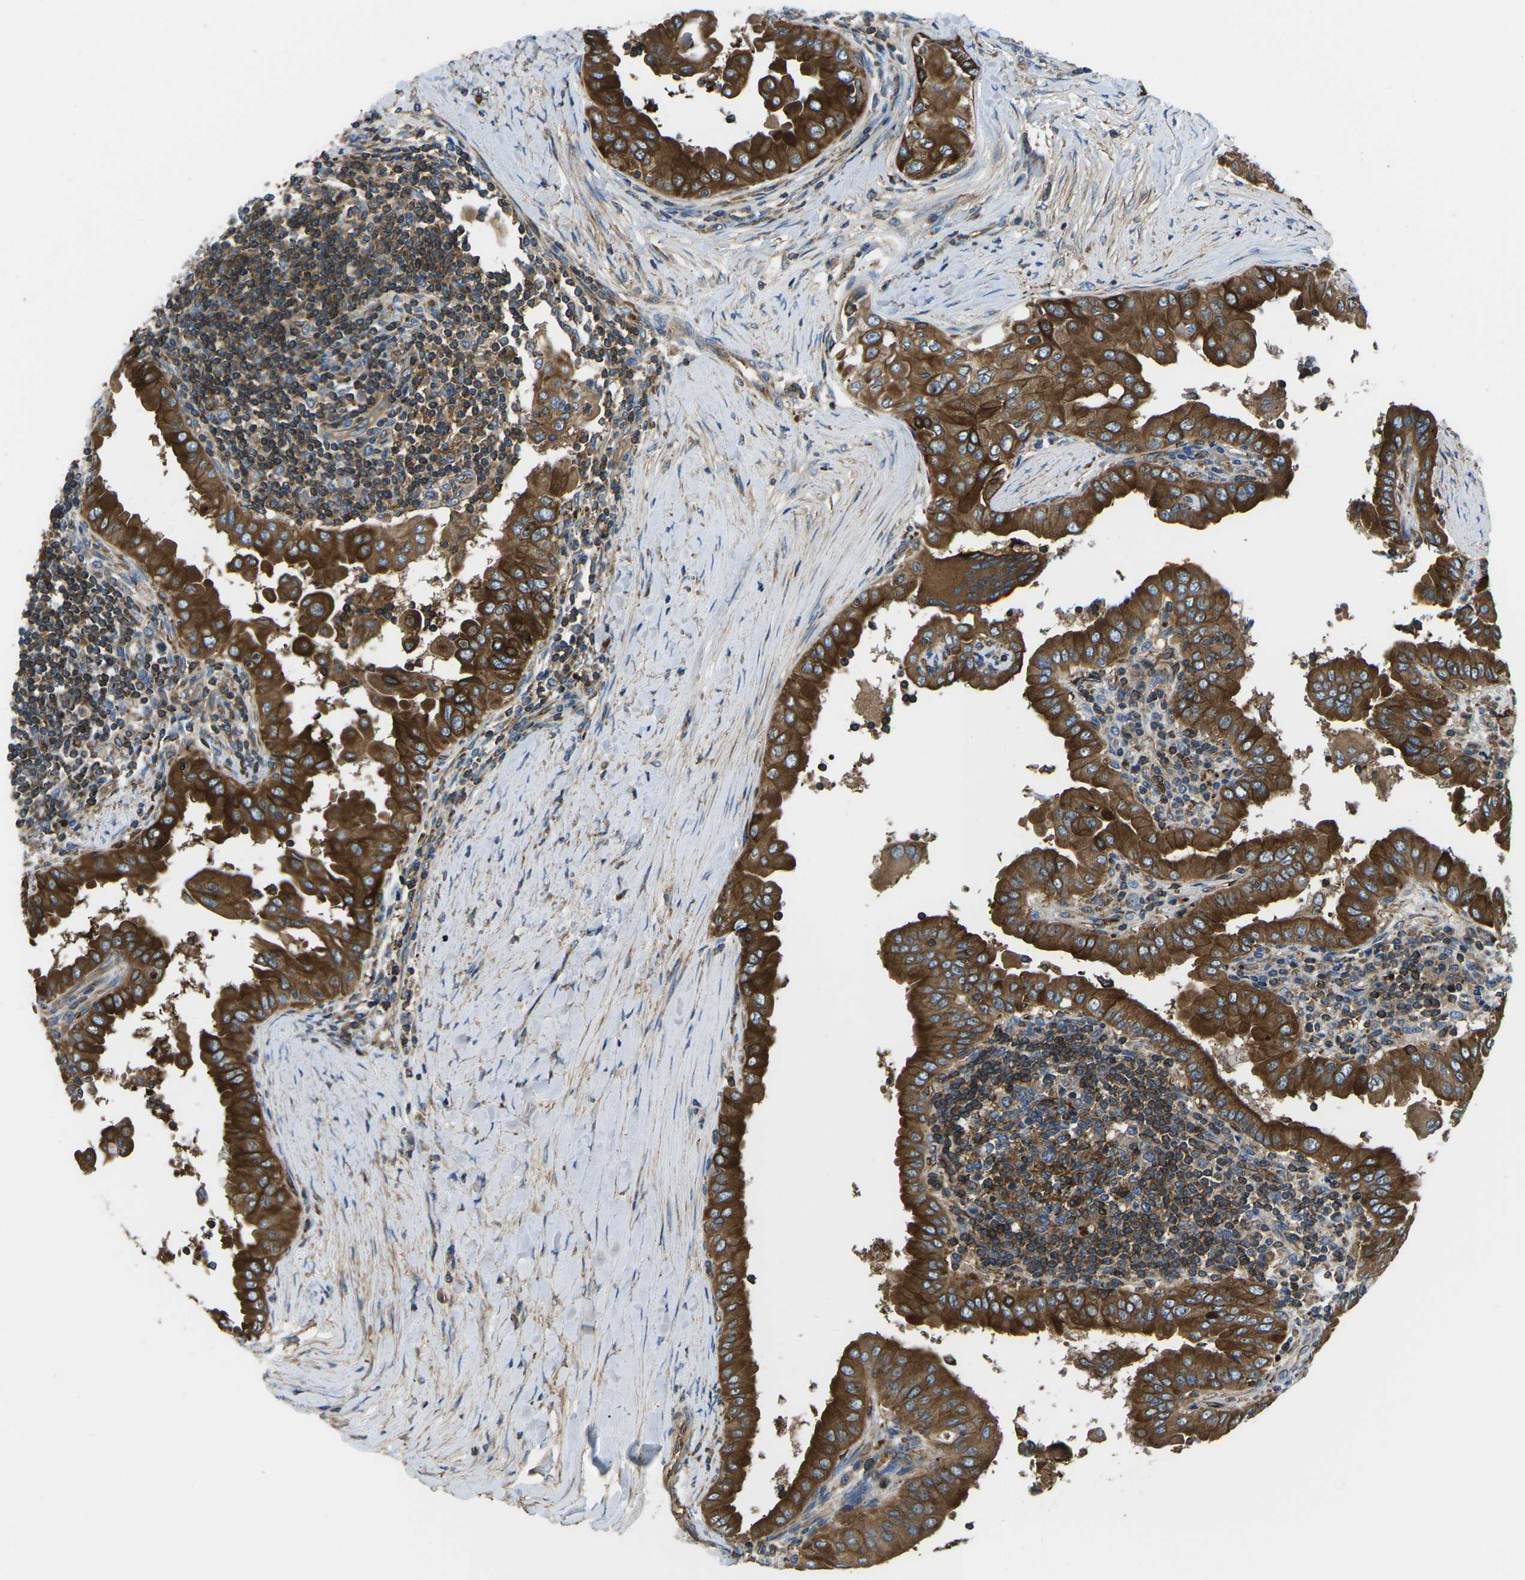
{"staining": {"intensity": "strong", "quantity": ">75%", "location": "cytoplasmic/membranous"}, "tissue": "thyroid cancer", "cell_type": "Tumor cells", "image_type": "cancer", "snomed": [{"axis": "morphology", "description": "Papillary adenocarcinoma, NOS"}, {"axis": "topography", "description": "Thyroid gland"}], "caption": "Human thyroid cancer (papillary adenocarcinoma) stained with a protein marker demonstrates strong staining in tumor cells.", "gene": "KCNJ15", "patient": {"sex": "male", "age": 33}}